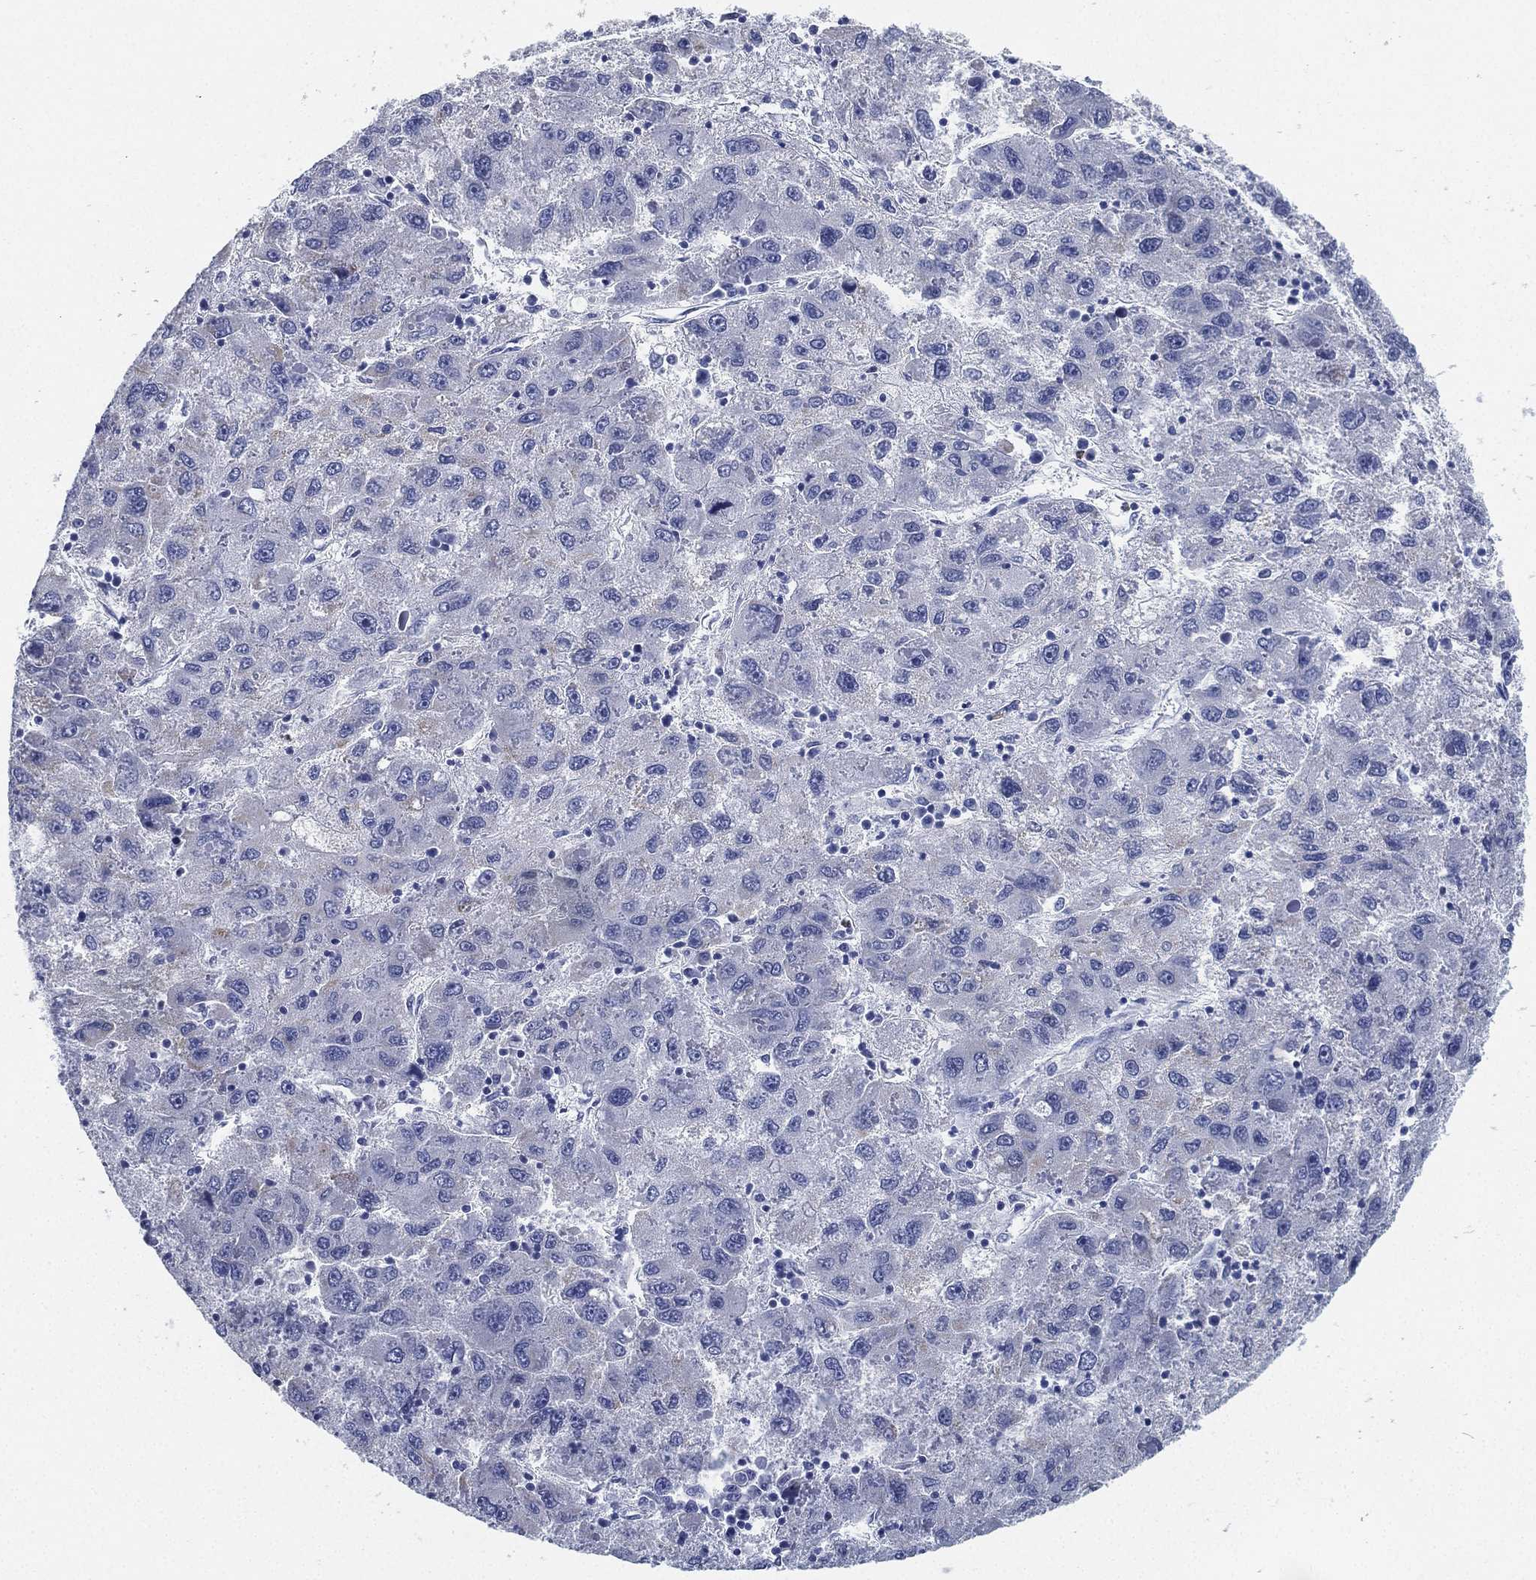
{"staining": {"intensity": "negative", "quantity": "none", "location": "none"}, "tissue": "liver cancer", "cell_type": "Tumor cells", "image_type": "cancer", "snomed": [{"axis": "morphology", "description": "Carcinoma, Hepatocellular, NOS"}, {"axis": "topography", "description": "Liver"}], "caption": "Protein analysis of liver cancer (hepatocellular carcinoma) displays no significant positivity in tumor cells.", "gene": "DEFB121", "patient": {"sex": "male", "age": 75}}